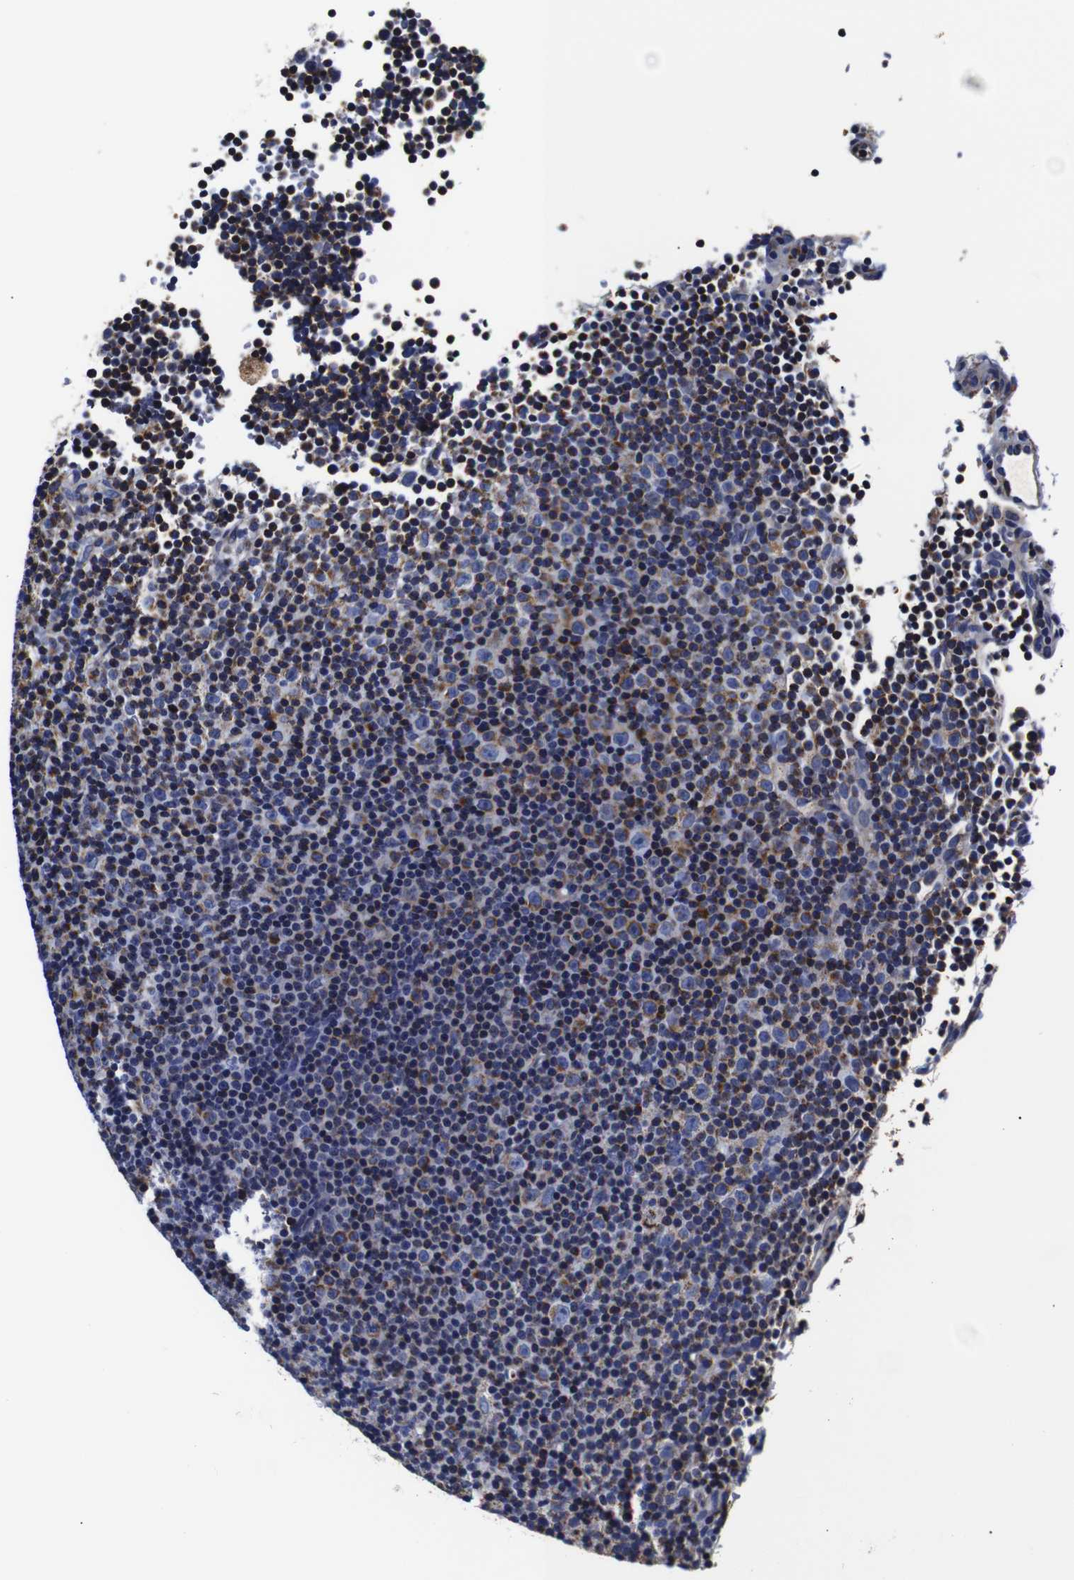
{"staining": {"intensity": "moderate", "quantity": "25%-75%", "location": "cytoplasmic/membranous"}, "tissue": "lymphoma", "cell_type": "Tumor cells", "image_type": "cancer", "snomed": [{"axis": "morphology", "description": "Malignant lymphoma, non-Hodgkin's type, Low grade"}, {"axis": "topography", "description": "Lymph node"}], "caption": "Malignant lymphoma, non-Hodgkin's type (low-grade) was stained to show a protein in brown. There is medium levels of moderate cytoplasmic/membranous positivity in about 25%-75% of tumor cells. The staining was performed using DAB (3,3'-diaminobenzidine), with brown indicating positive protein expression. Nuclei are stained blue with hematoxylin.", "gene": "FKBP9", "patient": {"sex": "female", "age": 67}}